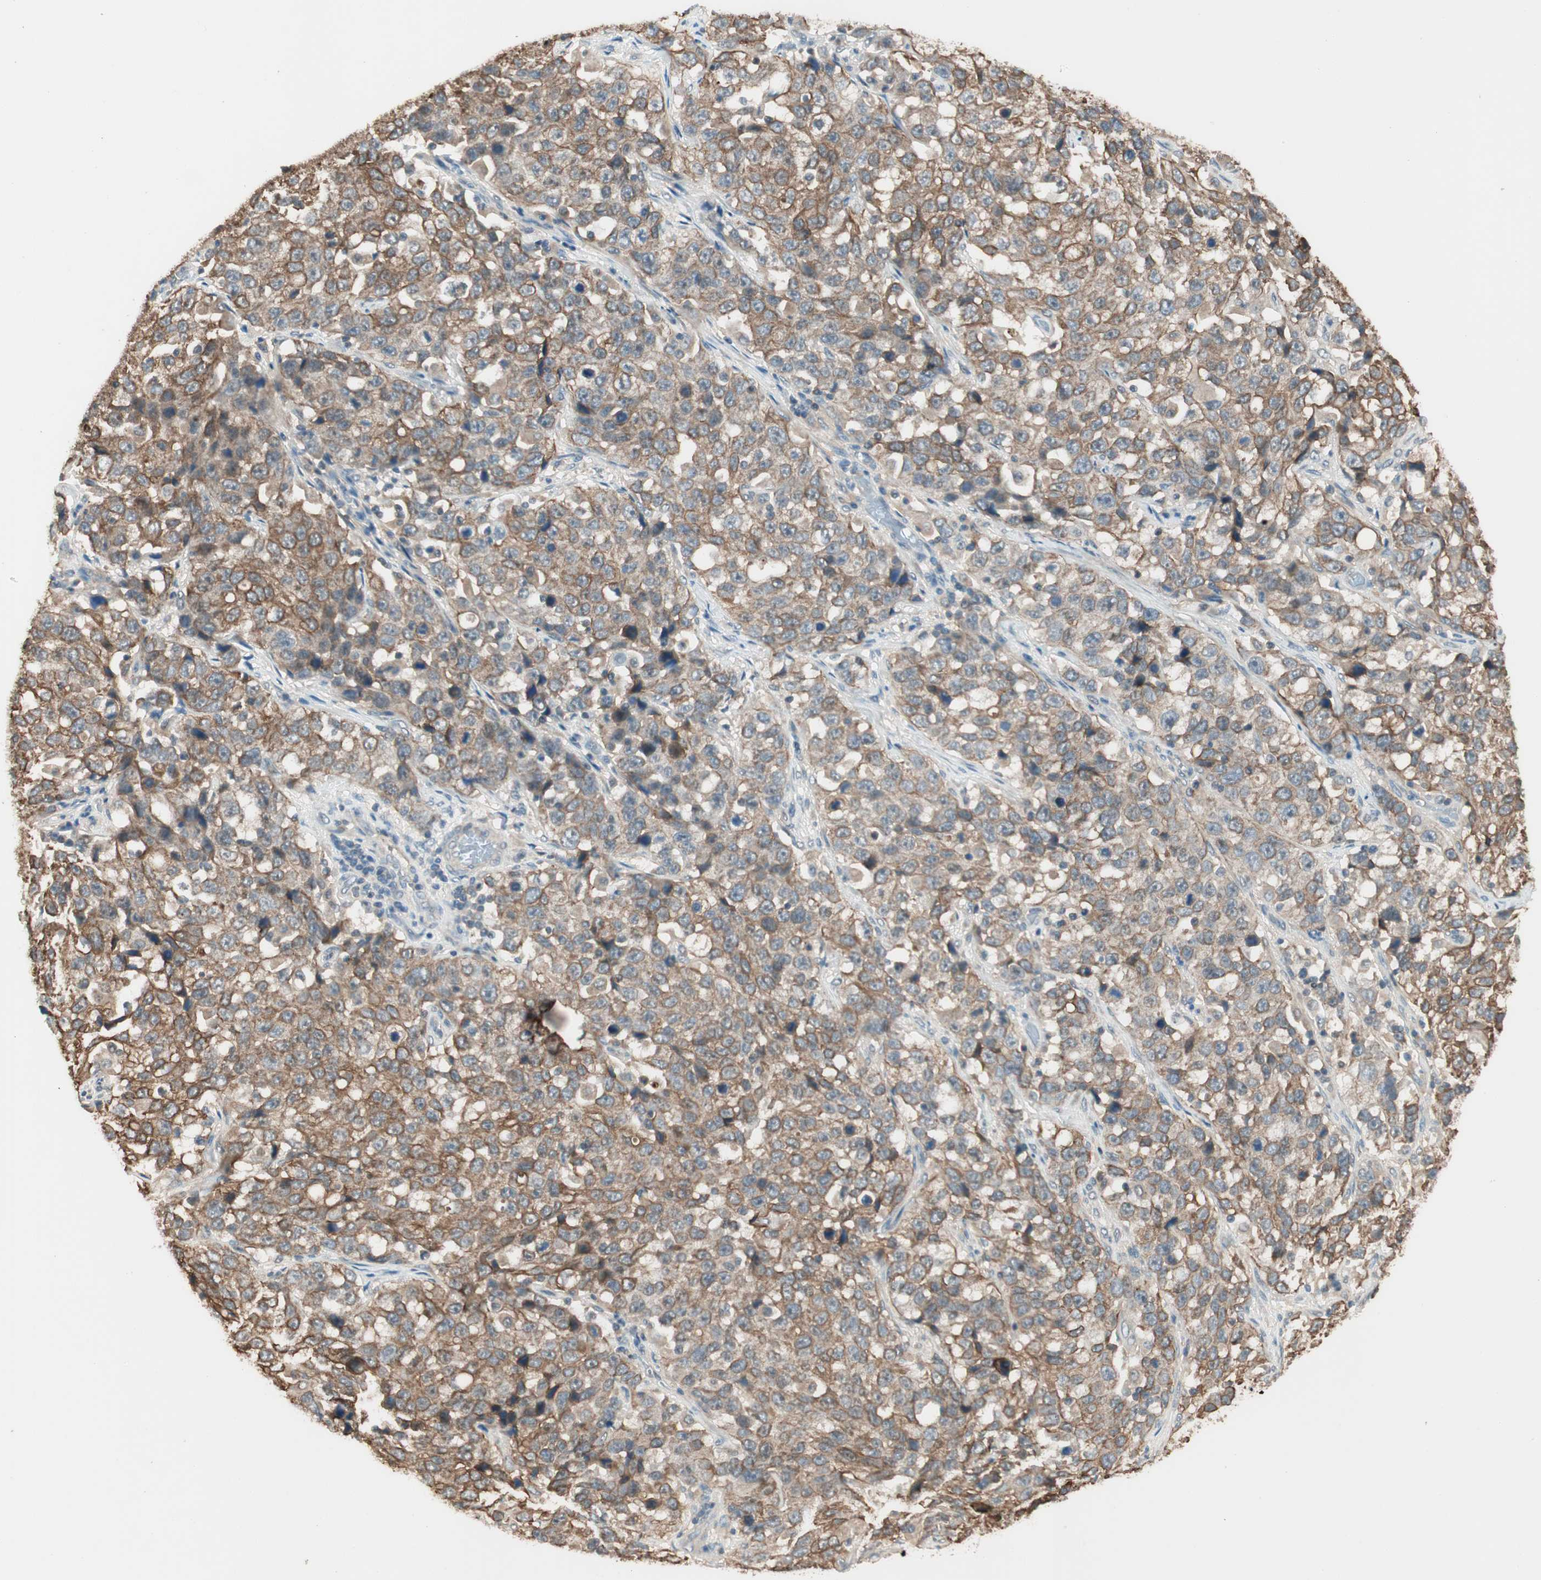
{"staining": {"intensity": "moderate", "quantity": ">75%", "location": "cytoplasmic/membranous"}, "tissue": "stomach cancer", "cell_type": "Tumor cells", "image_type": "cancer", "snomed": [{"axis": "morphology", "description": "Normal tissue, NOS"}, {"axis": "morphology", "description": "Adenocarcinoma, NOS"}, {"axis": "topography", "description": "Stomach"}], "caption": "High-magnification brightfield microscopy of stomach adenocarcinoma stained with DAB (3,3'-diaminobenzidine) (brown) and counterstained with hematoxylin (blue). tumor cells exhibit moderate cytoplasmic/membranous staining is seen in about>75% of cells. (DAB (3,3'-diaminobenzidine) = brown stain, brightfield microscopy at high magnification).", "gene": "TRIM21", "patient": {"sex": "male", "age": 48}}